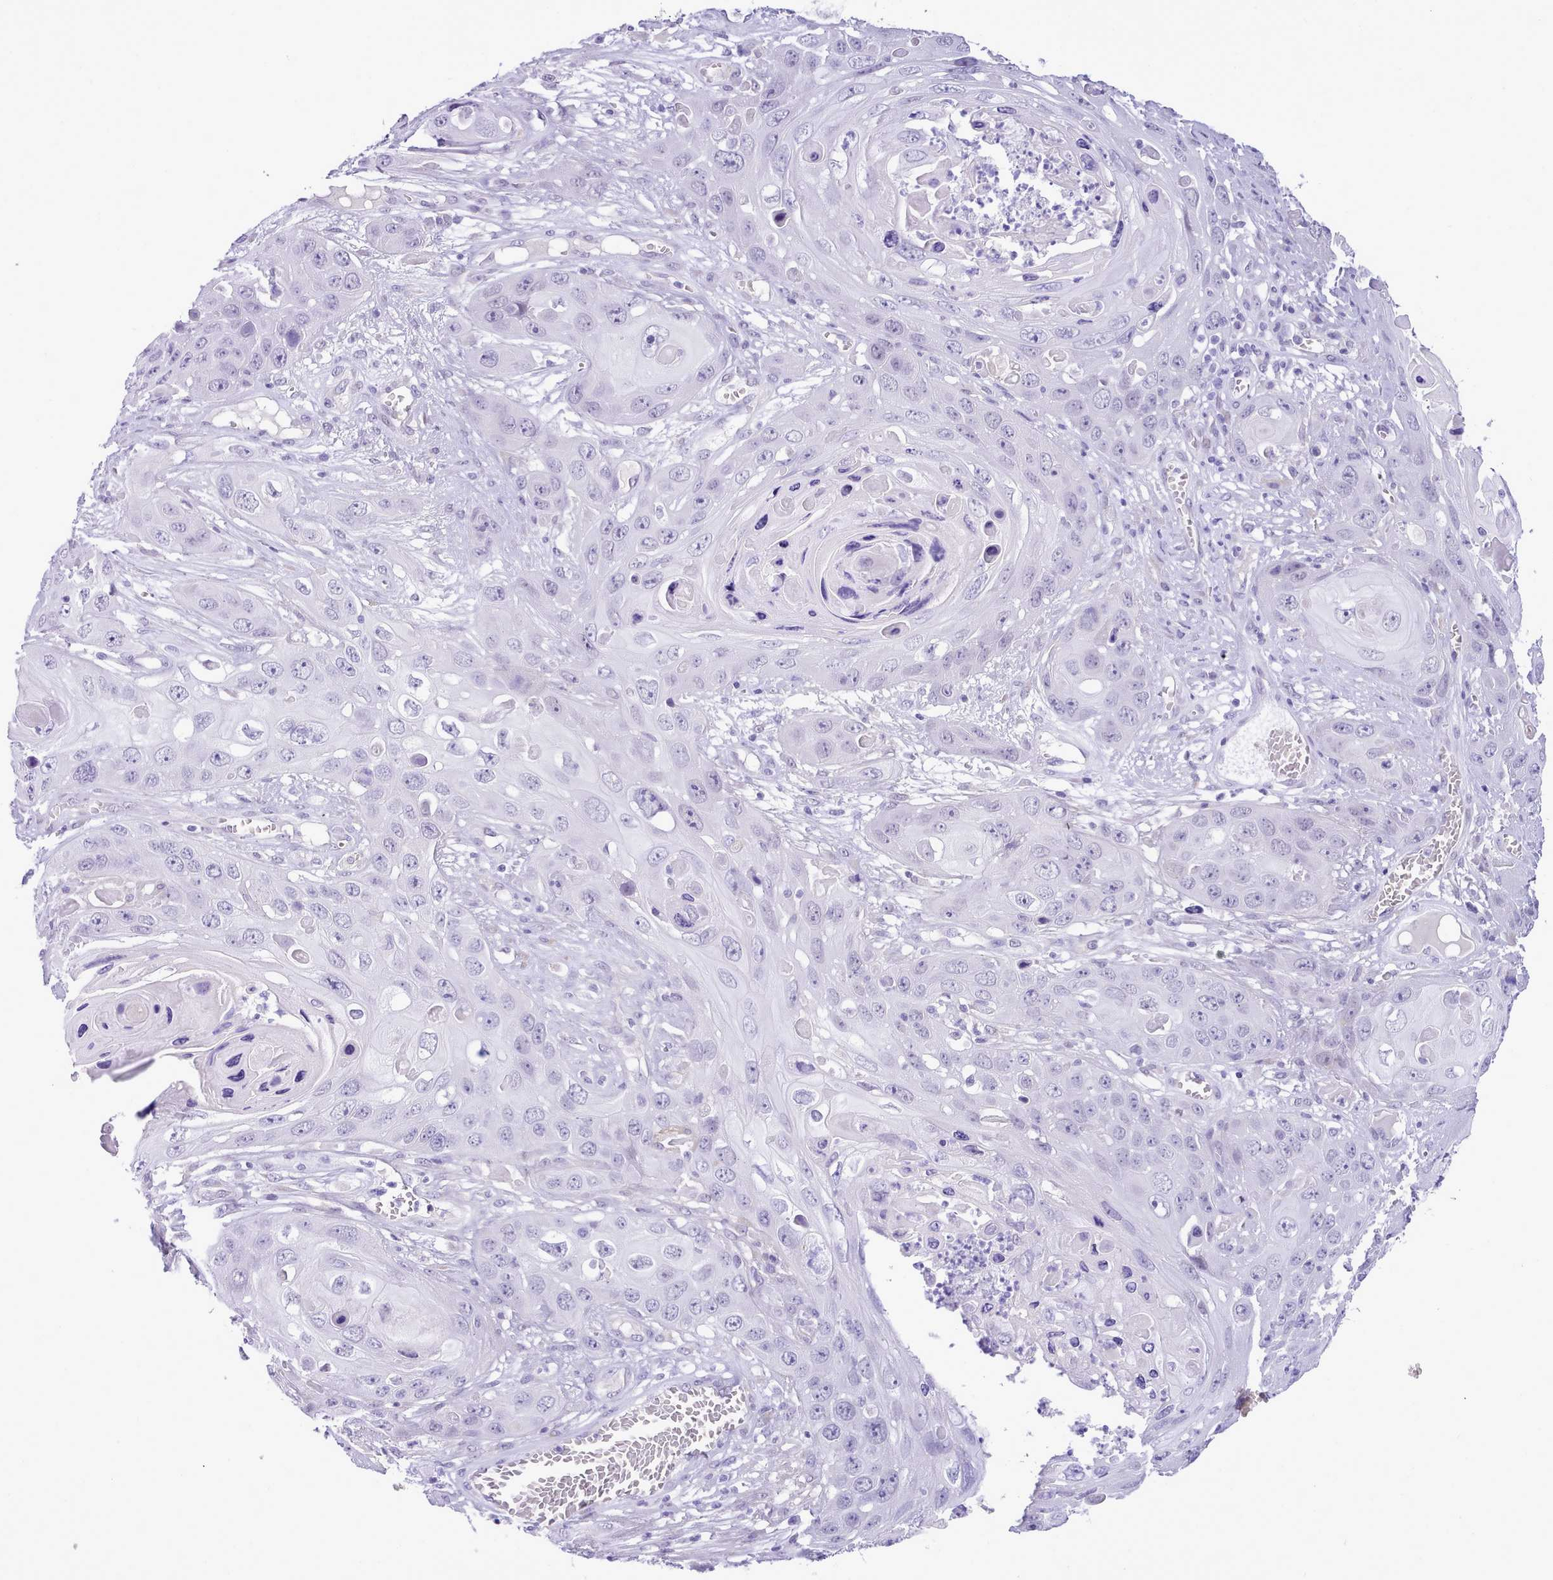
{"staining": {"intensity": "negative", "quantity": "none", "location": "none"}, "tissue": "skin cancer", "cell_type": "Tumor cells", "image_type": "cancer", "snomed": [{"axis": "morphology", "description": "Squamous cell carcinoma, NOS"}, {"axis": "topography", "description": "Skin"}], "caption": "Immunohistochemical staining of human skin cancer (squamous cell carcinoma) reveals no significant staining in tumor cells.", "gene": "LRRC37A", "patient": {"sex": "male", "age": 55}}